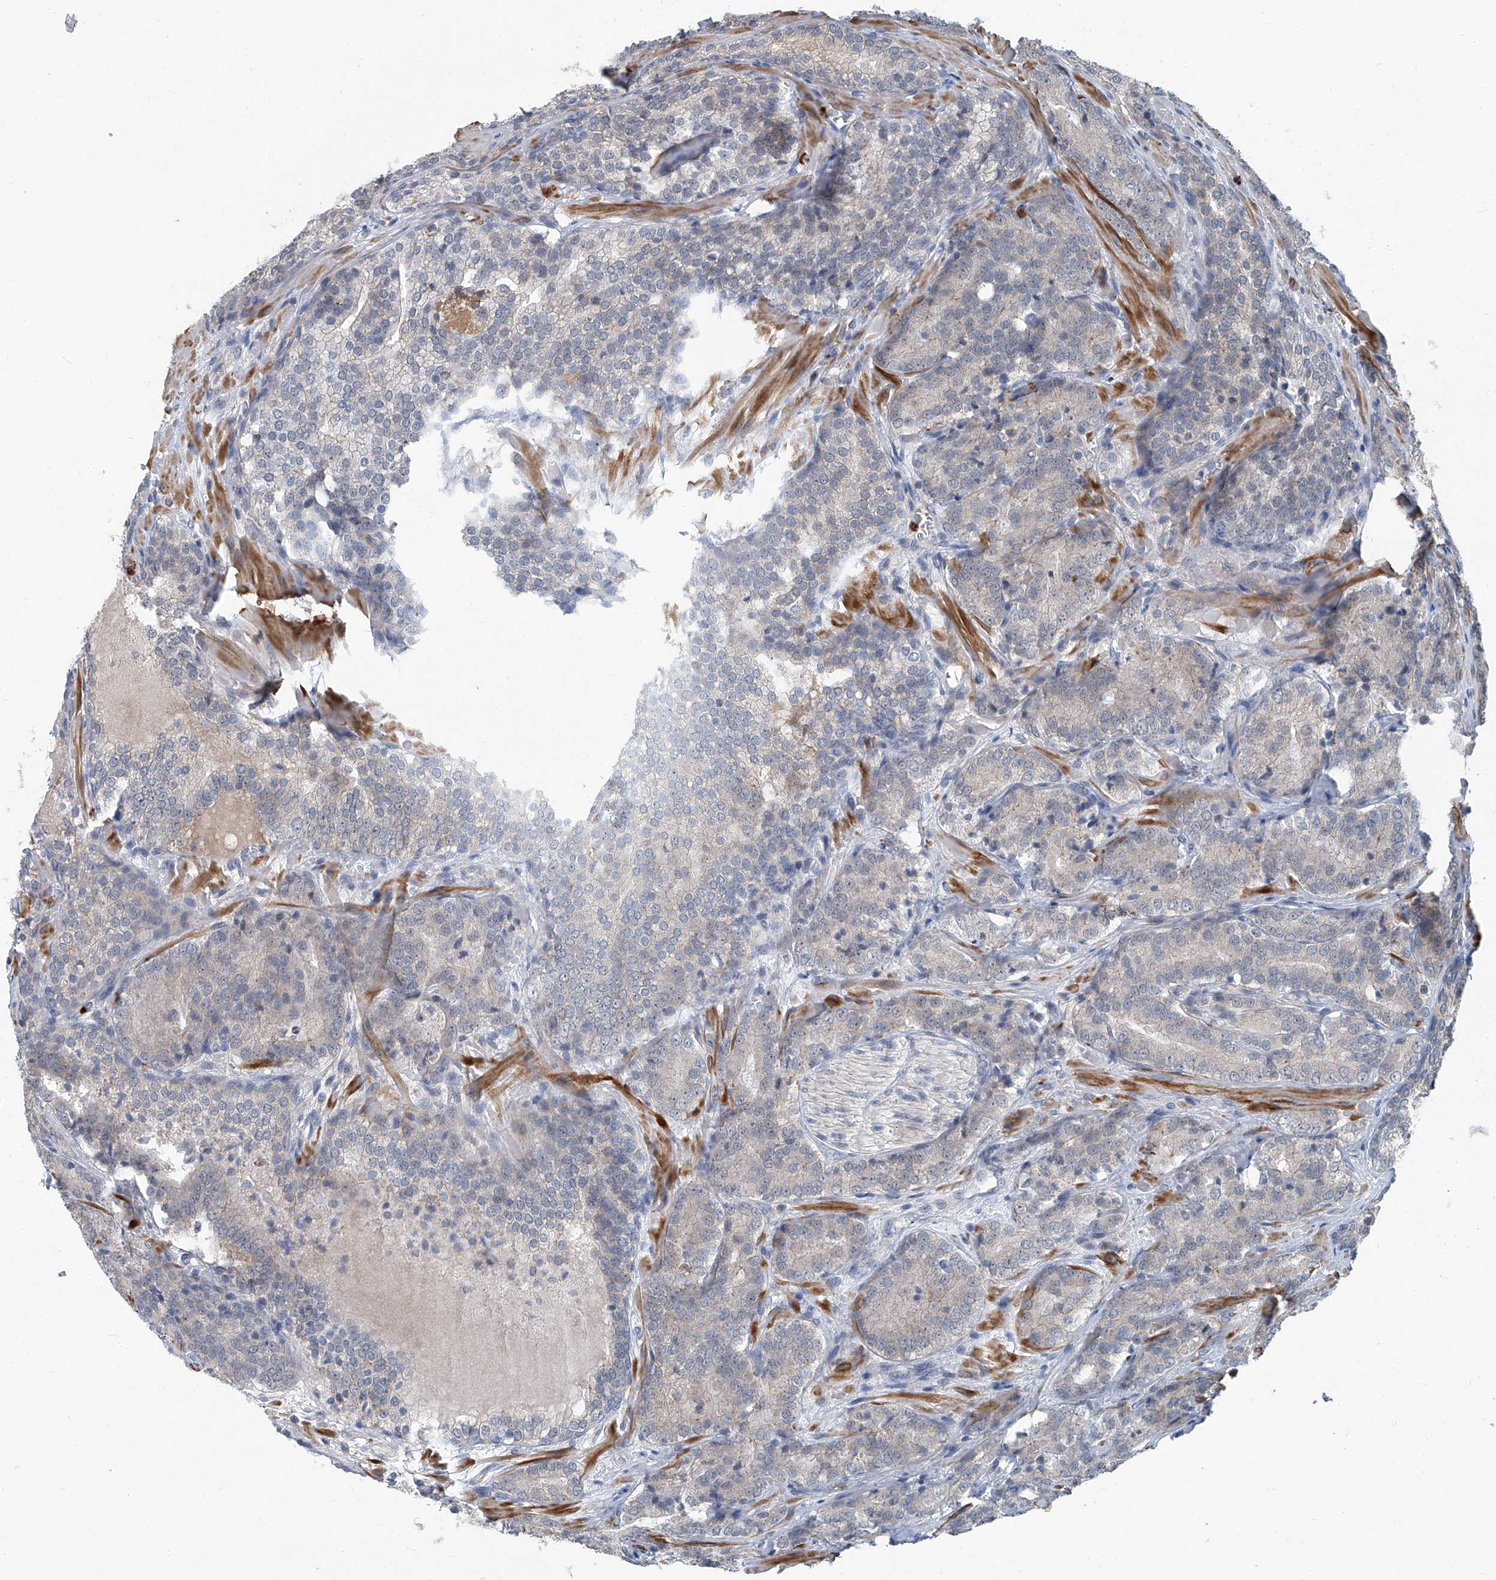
{"staining": {"intensity": "negative", "quantity": "none", "location": "none"}, "tissue": "prostate cancer", "cell_type": "Tumor cells", "image_type": "cancer", "snomed": [{"axis": "morphology", "description": "Adenocarcinoma, High grade"}, {"axis": "topography", "description": "Prostate"}], "caption": "Prostate cancer (adenocarcinoma (high-grade)) was stained to show a protein in brown. There is no significant expression in tumor cells.", "gene": "AKNAD1", "patient": {"sex": "male", "age": 57}}